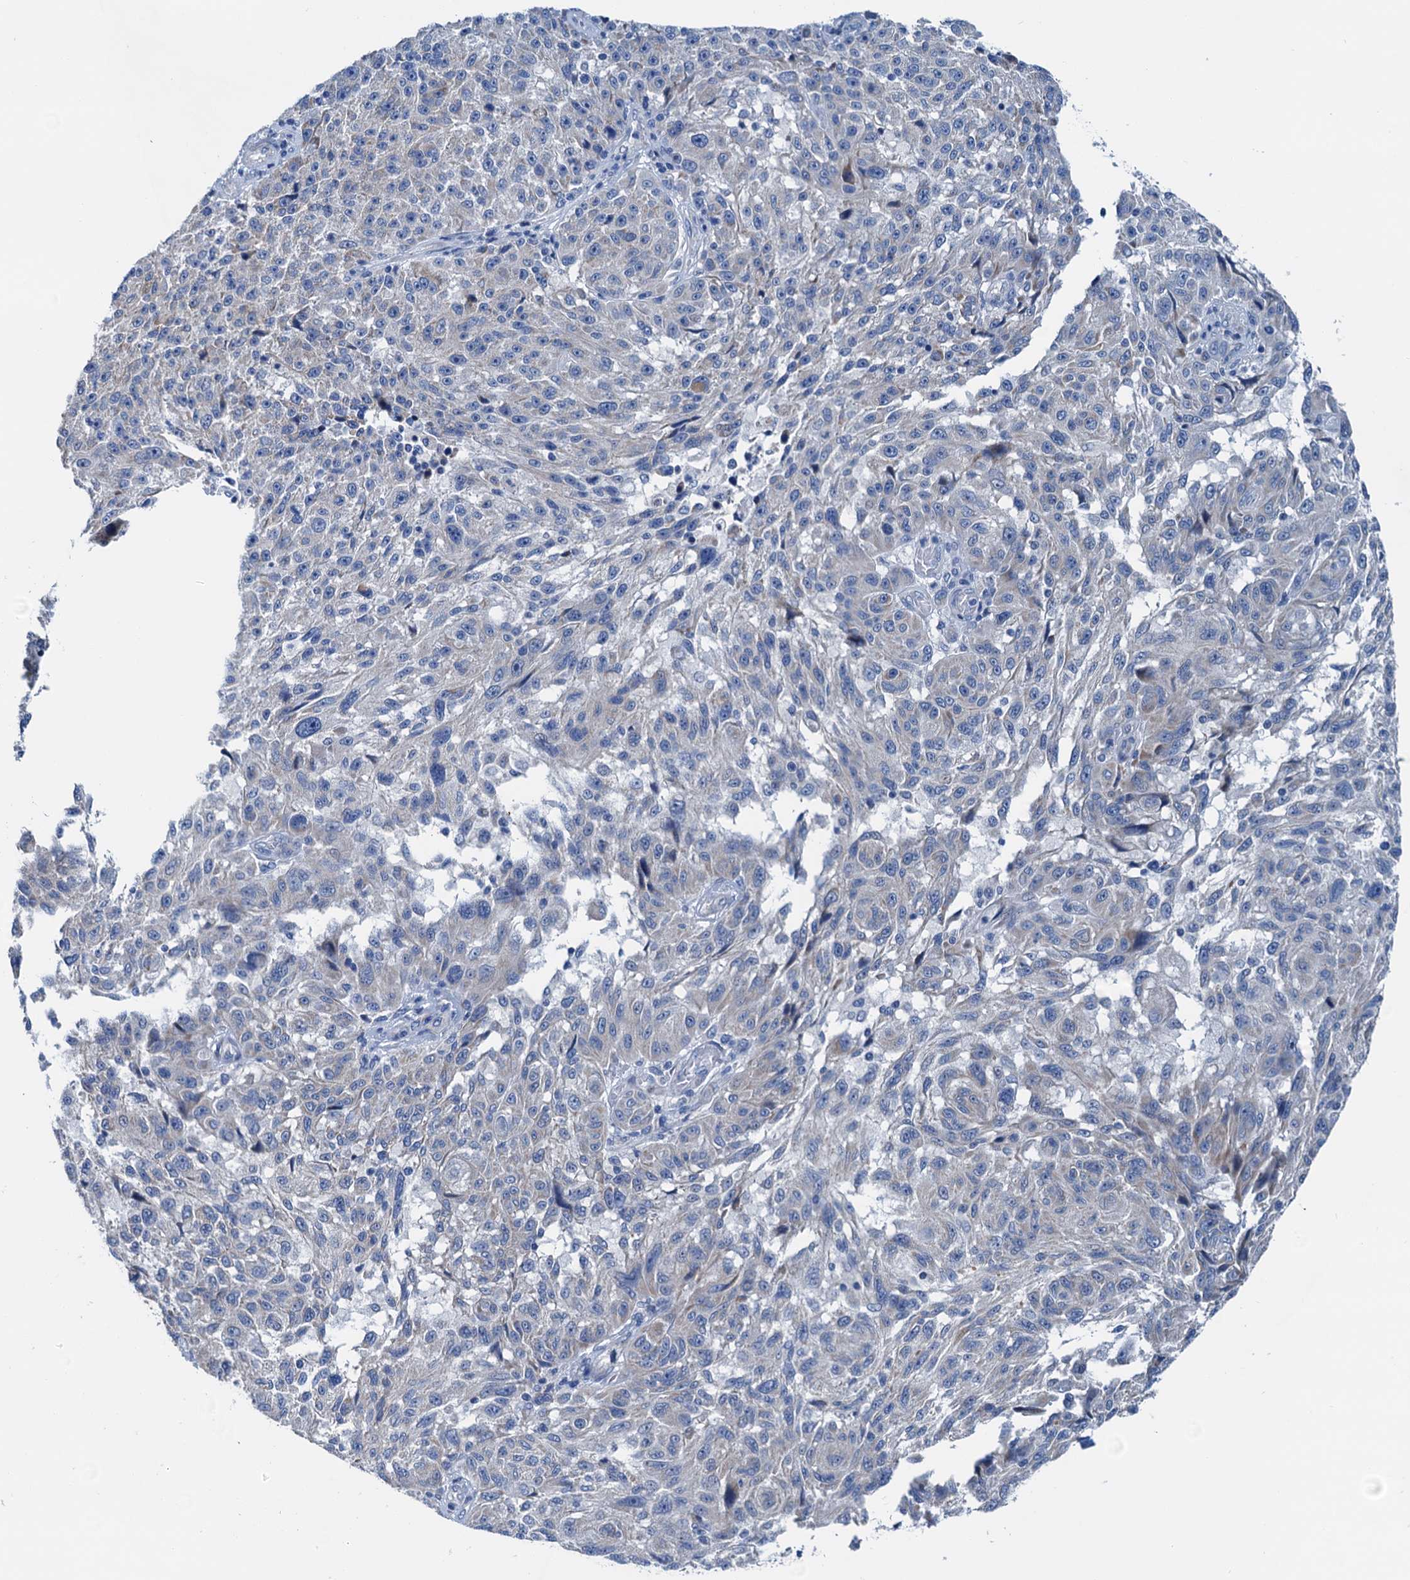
{"staining": {"intensity": "negative", "quantity": "none", "location": "none"}, "tissue": "melanoma", "cell_type": "Tumor cells", "image_type": "cancer", "snomed": [{"axis": "morphology", "description": "Malignant melanoma, NOS"}, {"axis": "topography", "description": "Skin"}], "caption": "This histopathology image is of melanoma stained with immunohistochemistry to label a protein in brown with the nuclei are counter-stained blue. There is no staining in tumor cells. The staining was performed using DAB to visualize the protein expression in brown, while the nuclei were stained in blue with hematoxylin (Magnification: 20x).", "gene": "ELAC1", "patient": {"sex": "male", "age": 53}}